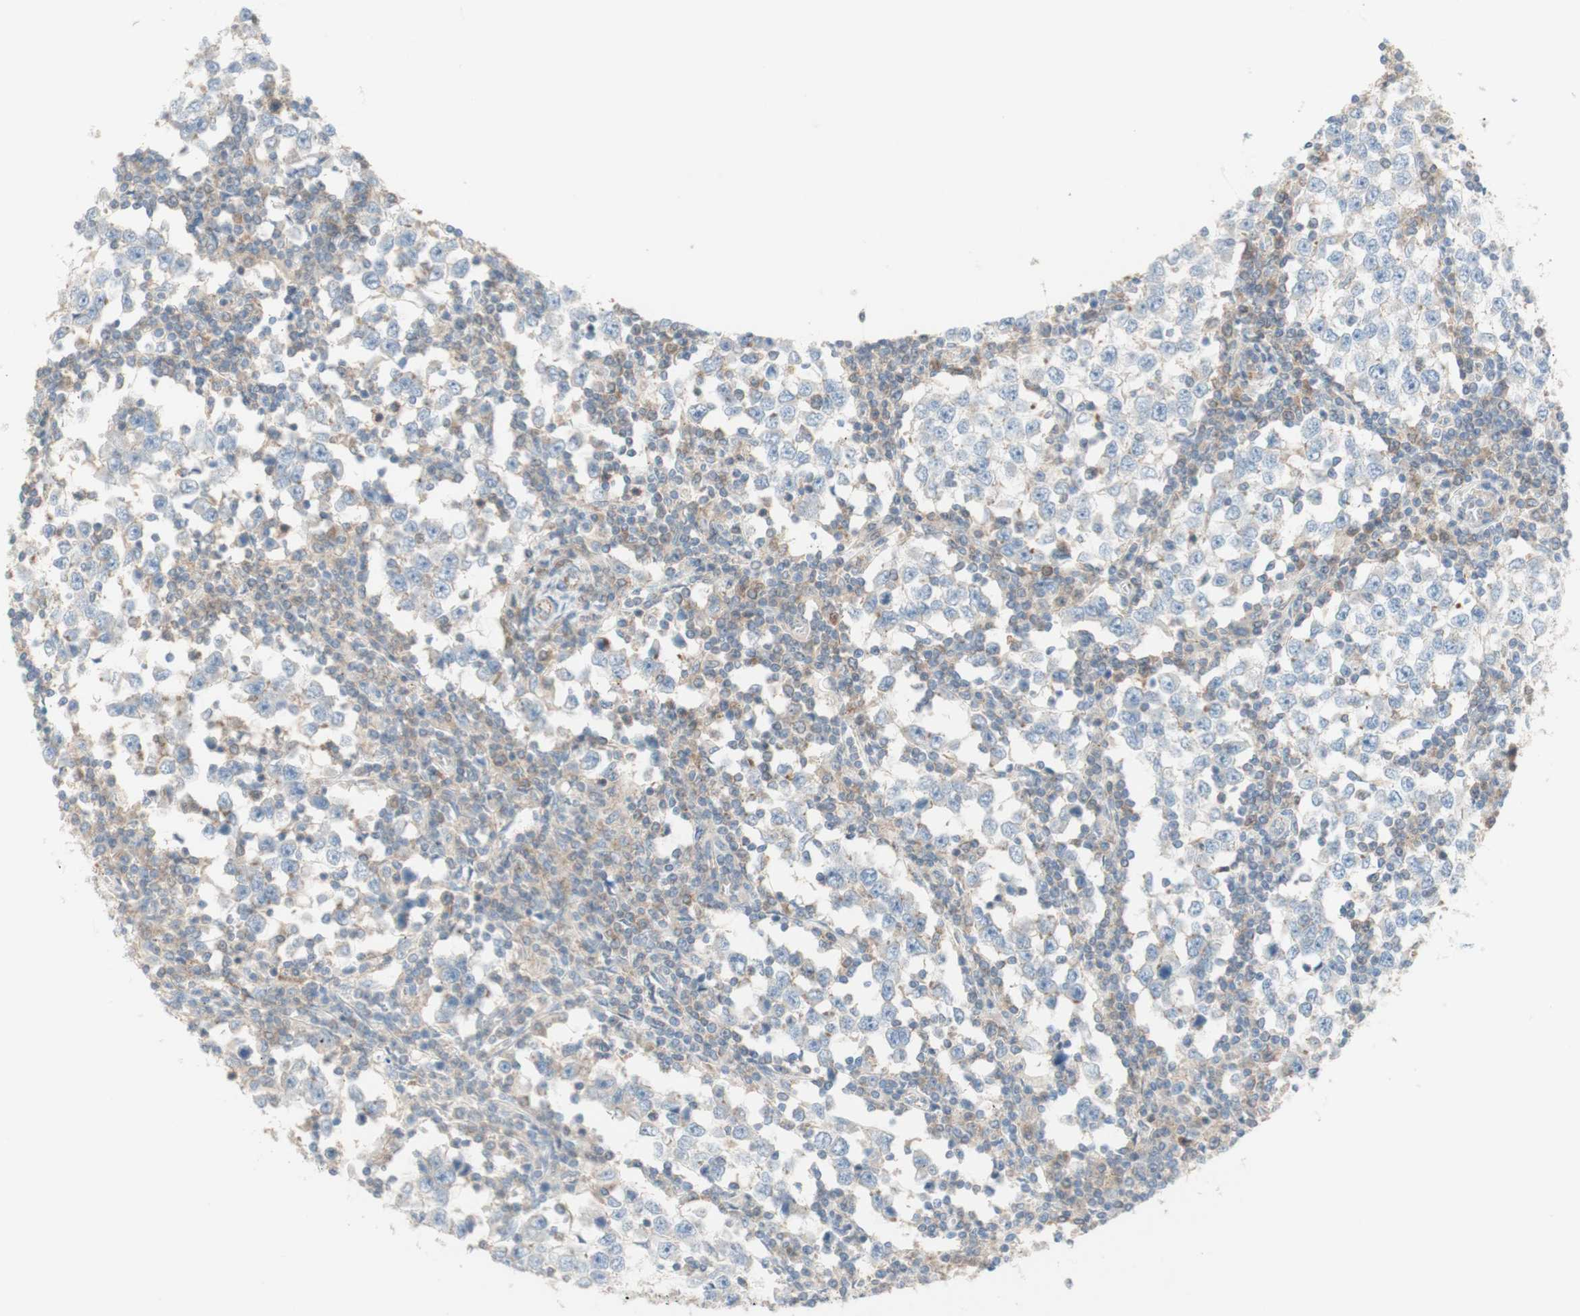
{"staining": {"intensity": "weak", "quantity": ">75%", "location": "cytoplasmic/membranous"}, "tissue": "testis cancer", "cell_type": "Tumor cells", "image_type": "cancer", "snomed": [{"axis": "morphology", "description": "Seminoma, NOS"}, {"axis": "topography", "description": "Testis"}], "caption": "Protein analysis of testis seminoma tissue demonstrates weak cytoplasmic/membranous staining in about >75% of tumor cells.", "gene": "POU2AF1", "patient": {"sex": "male", "age": 65}}